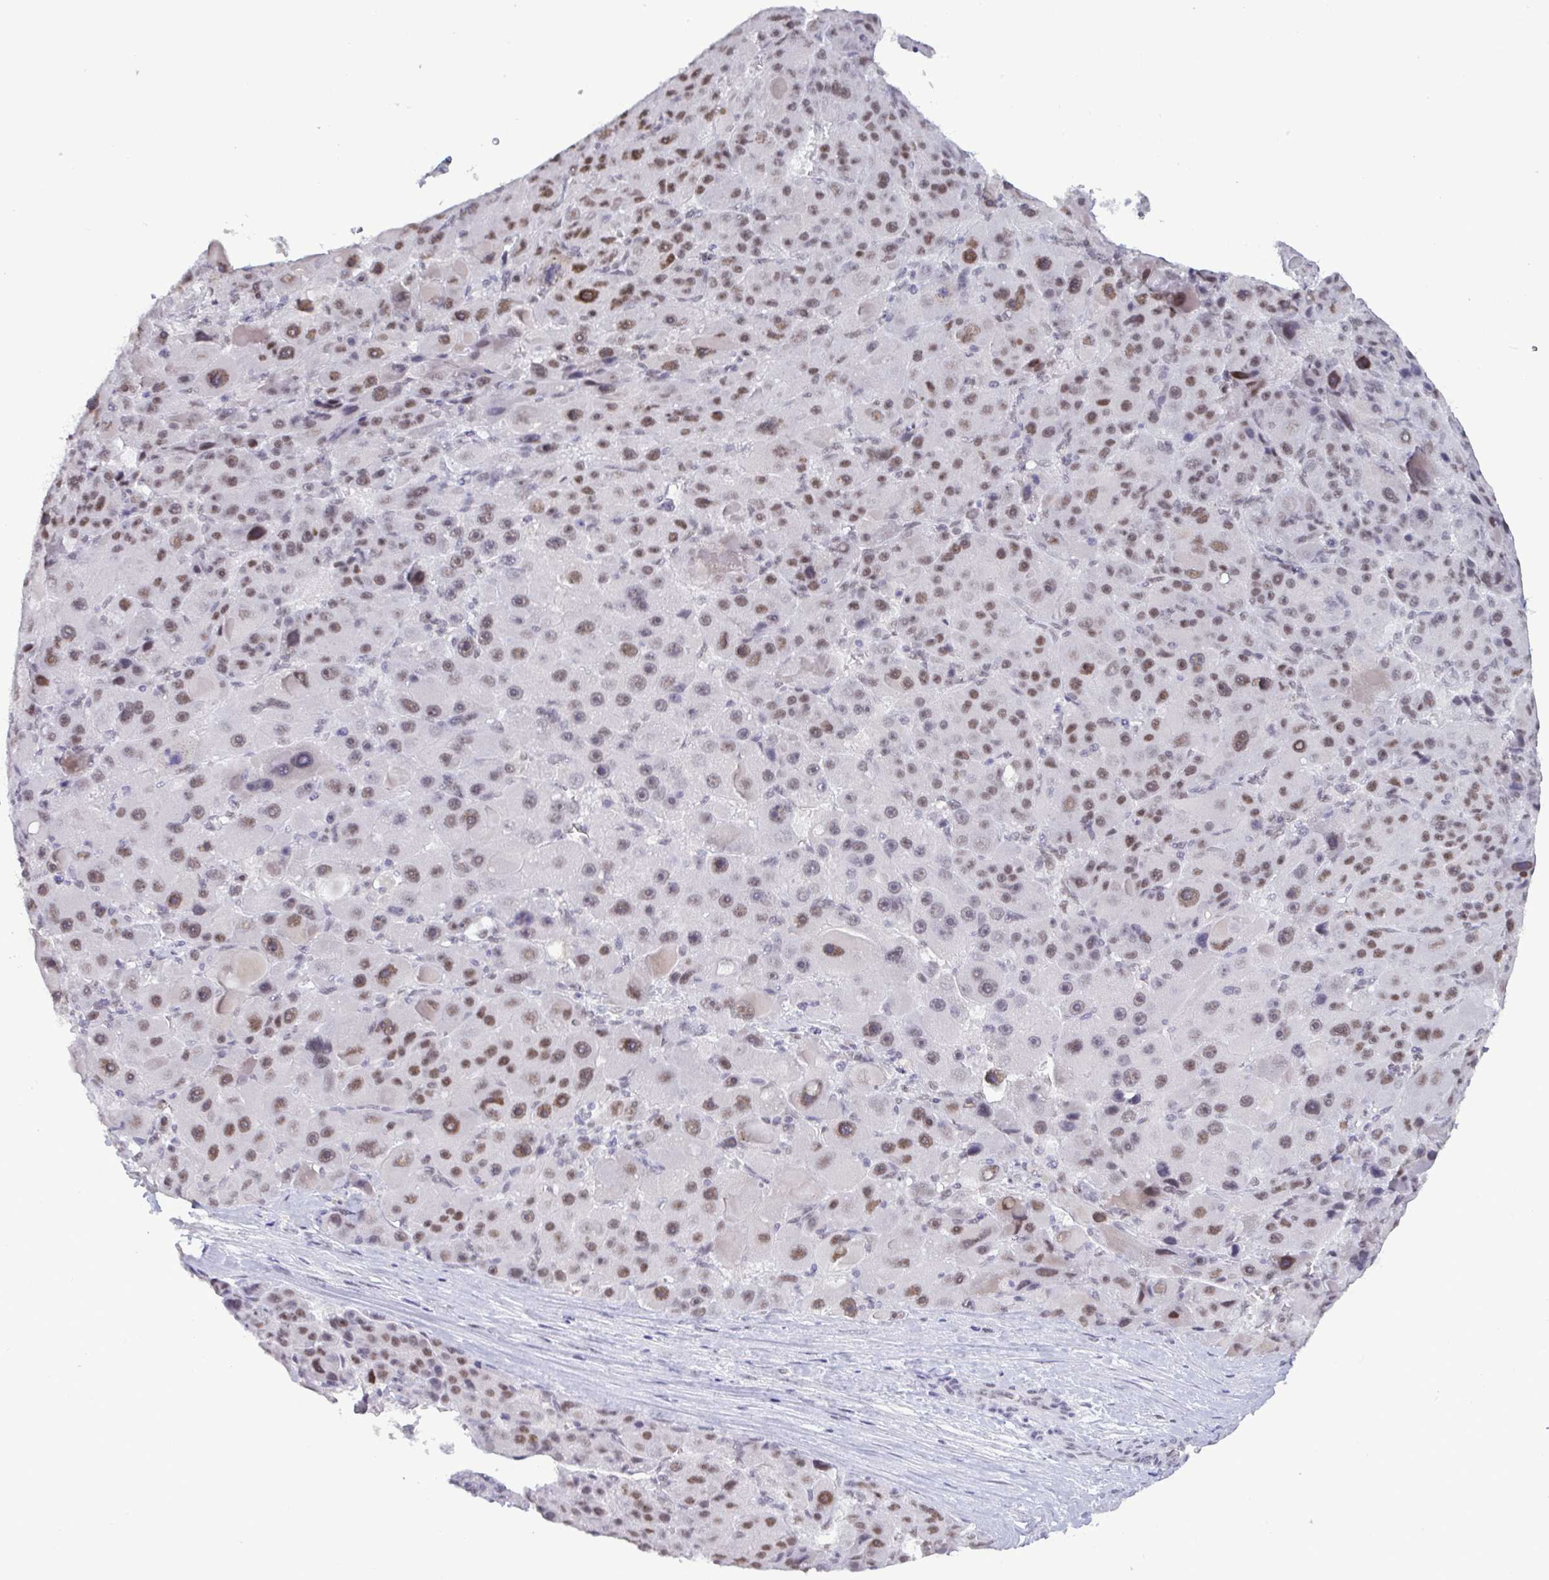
{"staining": {"intensity": "moderate", "quantity": "<25%", "location": "nuclear"}, "tissue": "liver cancer", "cell_type": "Tumor cells", "image_type": "cancer", "snomed": [{"axis": "morphology", "description": "Carcinoma, Hepatocellular, NOS"}, {"axis": "topography", "description": "Liver"}], "caption": "Immunohistochemistry photomicrograph of liver cancer stained for a protein (brown), which reveals low levels of moderate nuclear staining in about <25% of tumor cells.", "gene": "PPP1R10", "patient": {"sex": "male", "age": 76}}